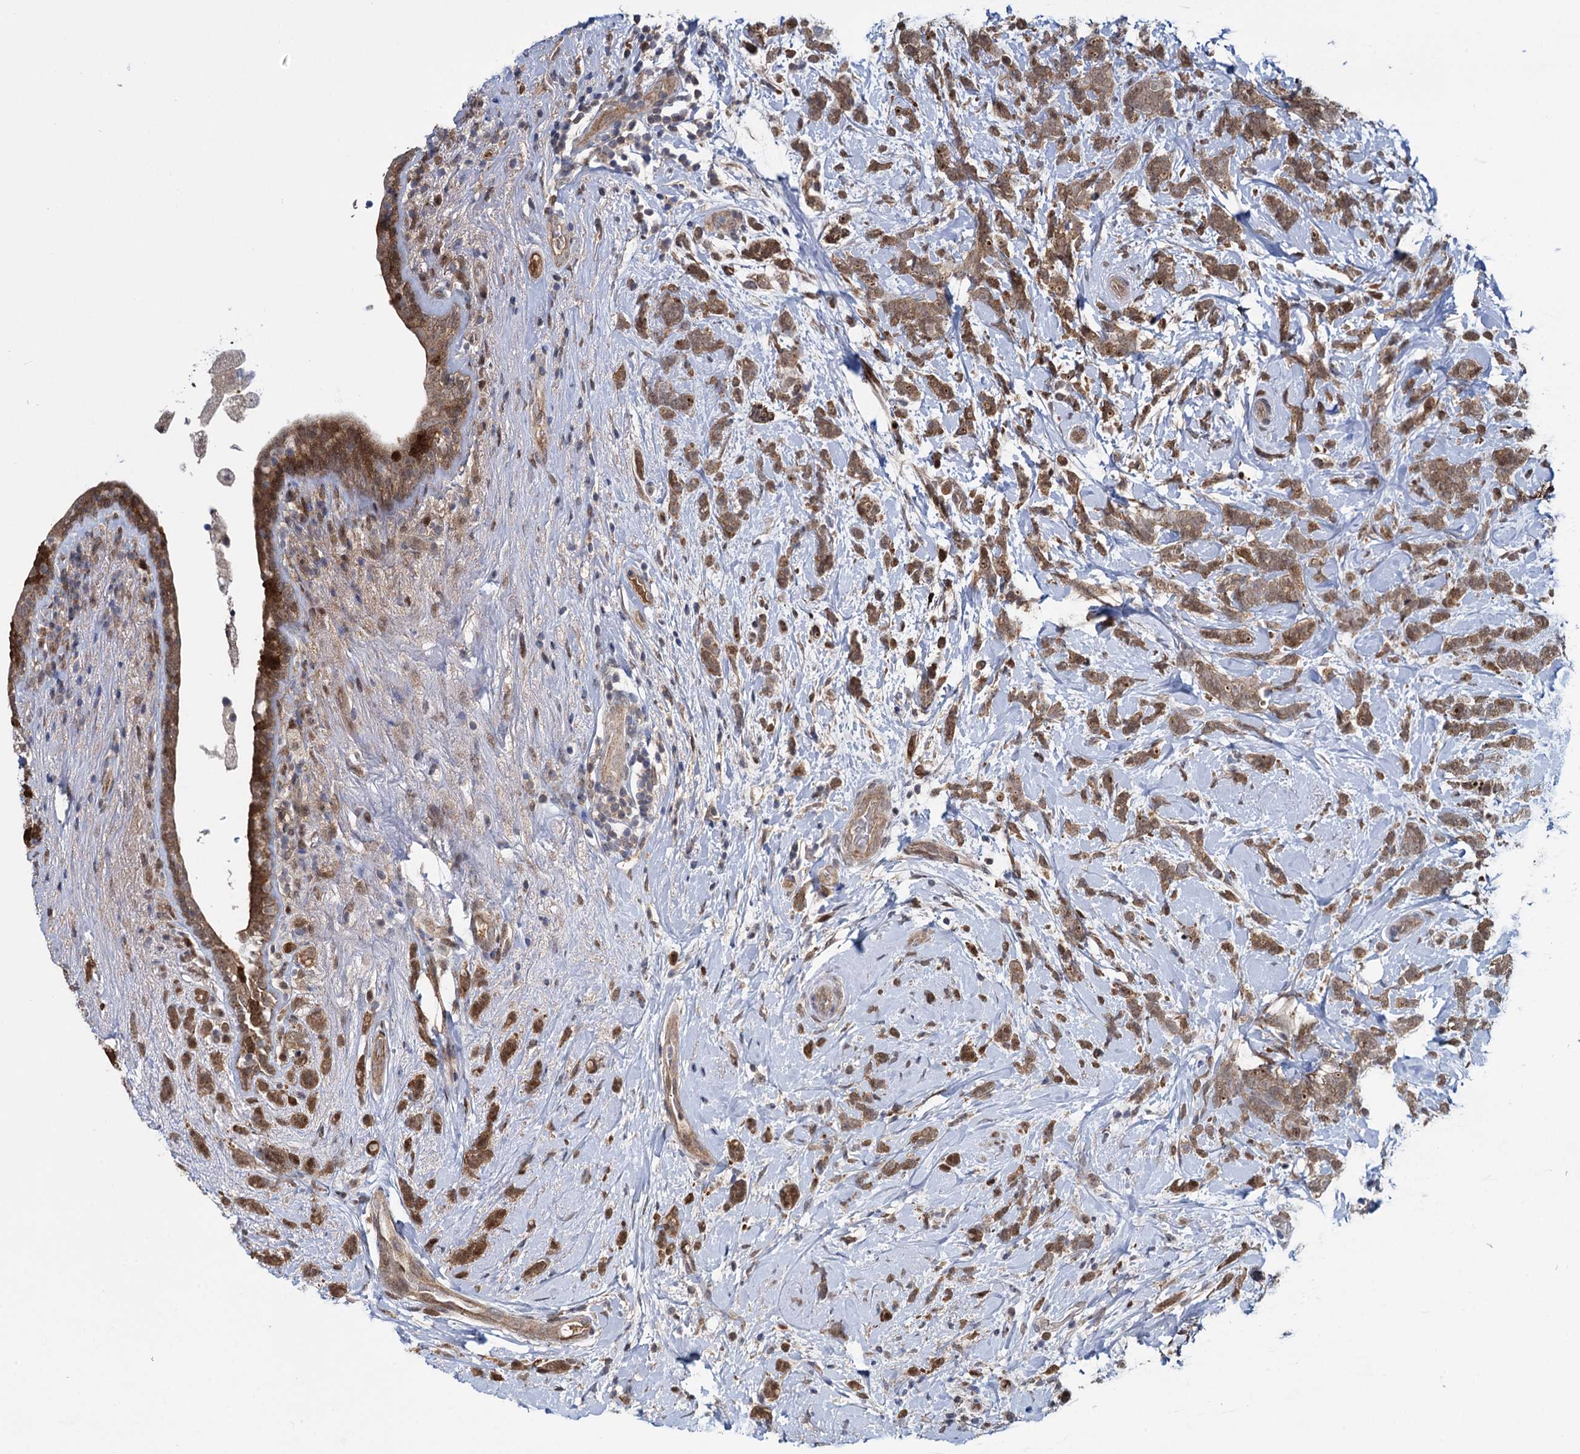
{"staining": {"intensity": "moderate", "quantity": ">75%", "location": "cytoplasmic/membranous,nuclear"}, "tissue": "breast cancer", "cell_type": "Tumor cells", "image_type": "cancer", "snomed": [{"axis": "morphology", "description": "Lobular carcinoma"}, {"axis": "topography", "description": "Breast"}], "caption": "Human breast cancer stained for a protein (brown) demonstrates moderate cytoplasmic/membranous and nuclear positive positivity in about >75% of tumor cells.", "gene": "GLO1", "patient": {"sex": "female", "age": 58}}